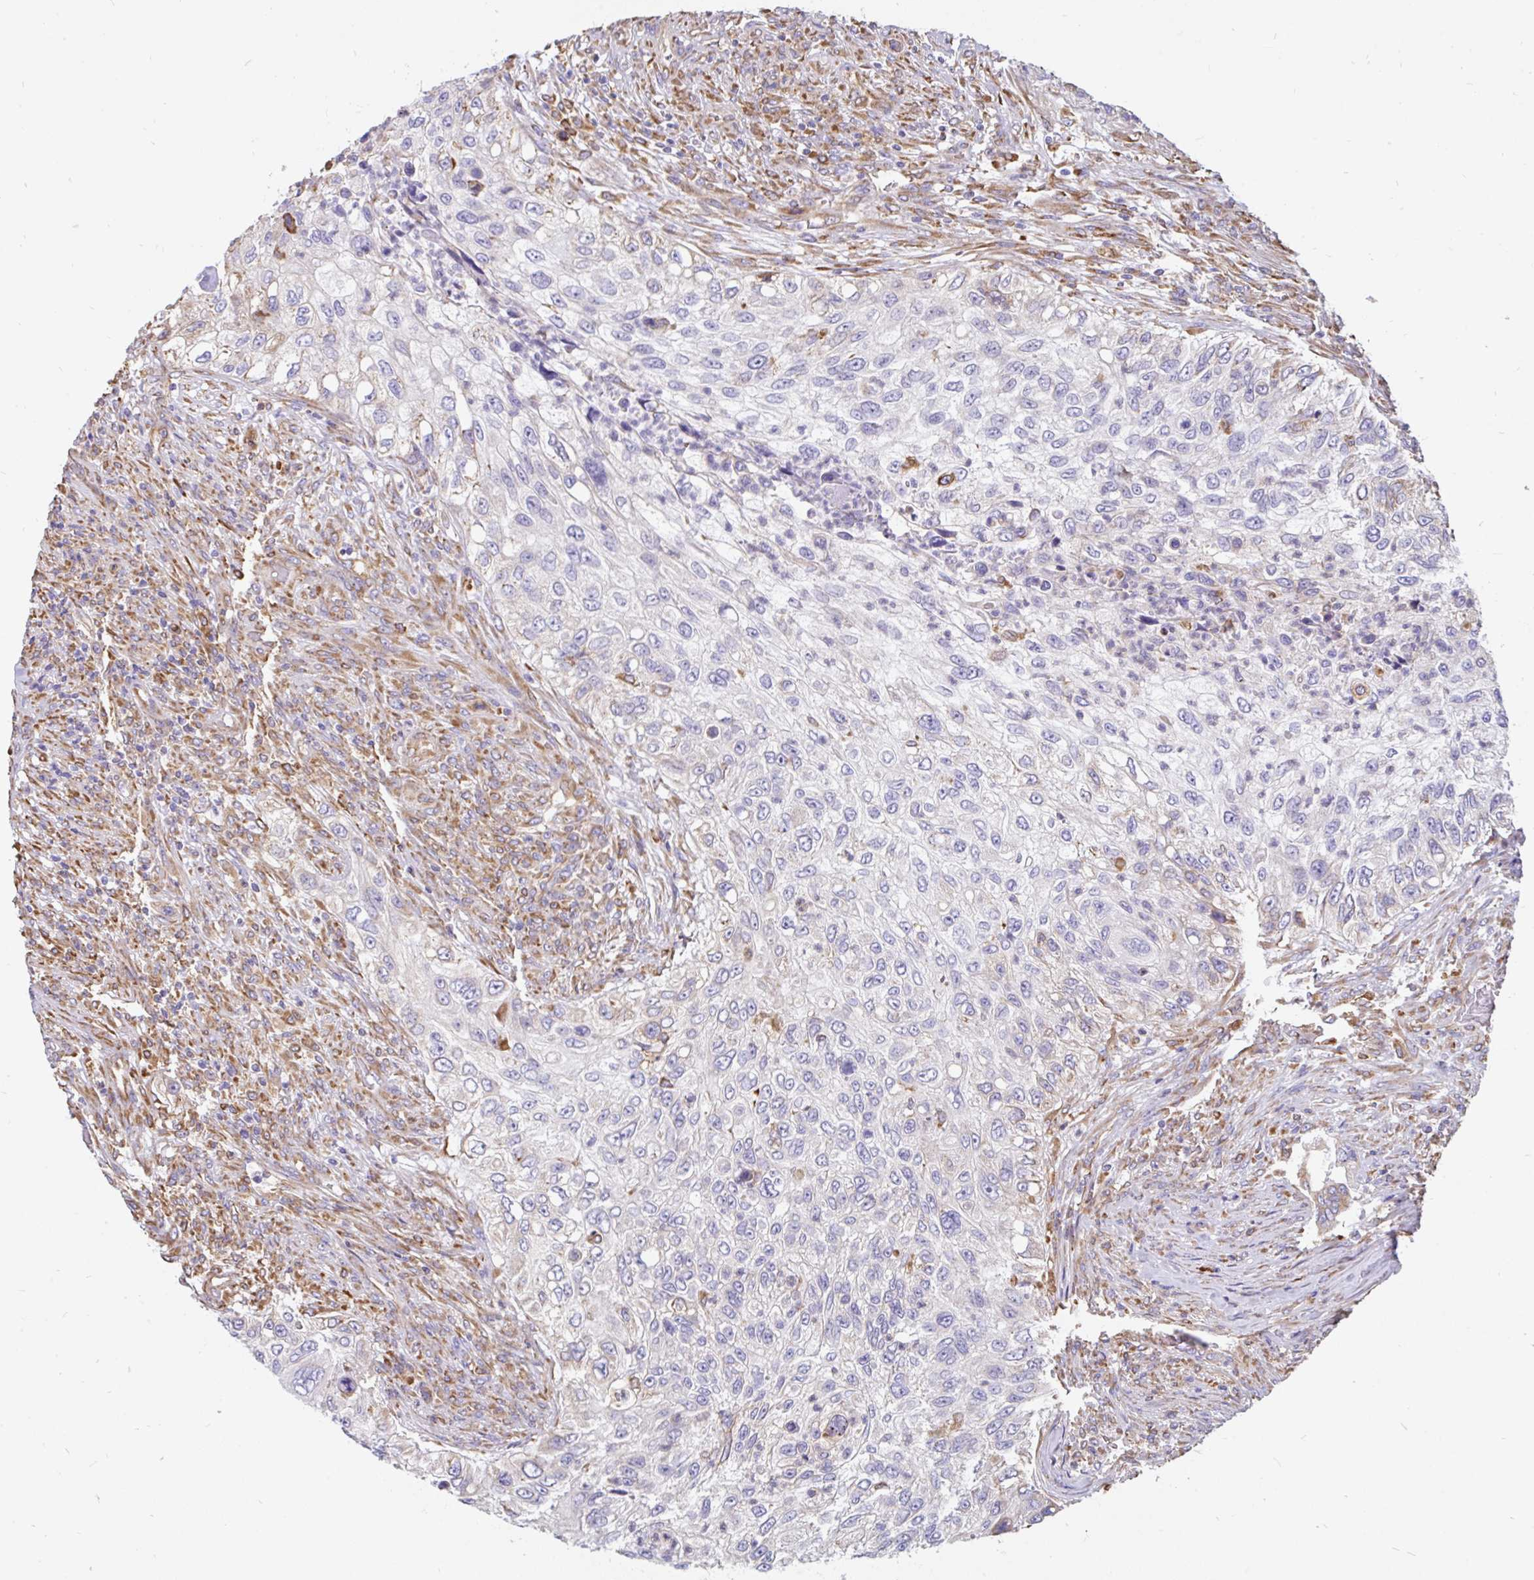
{"staining": {"intensity": "negative", "quantity": "none", "location": "none"}, "tissue": "urothelial cancer", "cell_type": "Tumor cells", "image_type": "cancer", "snomed": [{"axis": "morphology", "description": "Urothelial carcinoma, High grade"}, {"axis": "topography", "description": "Urinary bladder"}], "caption": "This is an IHC micrograph of urothelial cancer. There is no positivity in tumor cells.", "gene": "EML5", "patient": {"sex": "female", "age": 60}}